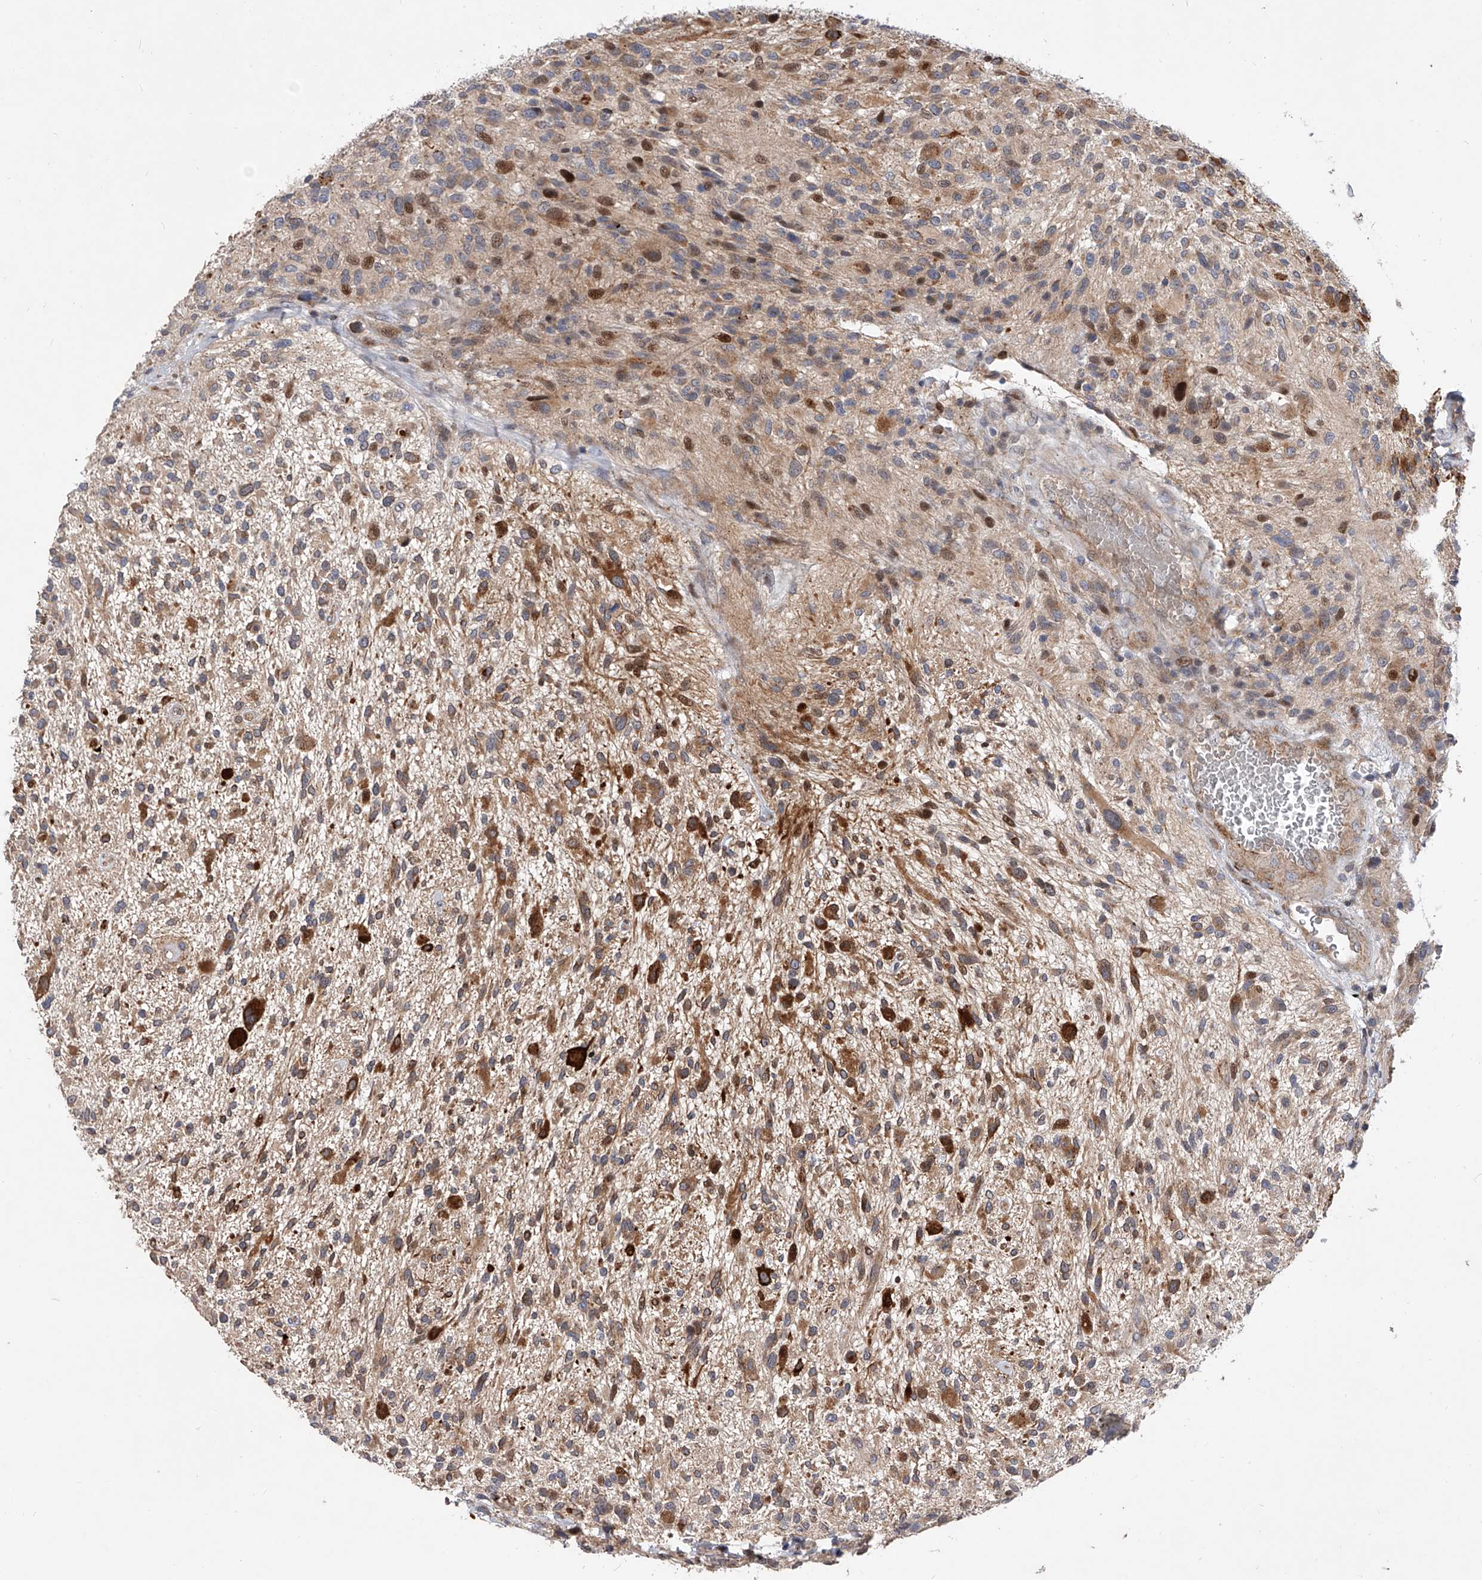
{"staining": {"intensity": "strong", "quantity": "<25%", "location": "cytoplasmic/membranous,nuclear"}, "tissue": "glioma", "cell_type": "Tumor cells", "image_type": "cancer", "snomed": [{"axis": "morphology", "description": "Glioma, malignant, High grade"}, {"axis": "topography", "description": "Brain"}], "caption": "A medium amount of strong cytoplasmic/membranous and nuclear positivity is seen in approximately <25% of tumor cells in malignant glioma (high-grade) tissue.", "gene": "PDSS2", "patient": {"sex": "male", "age": 47}}